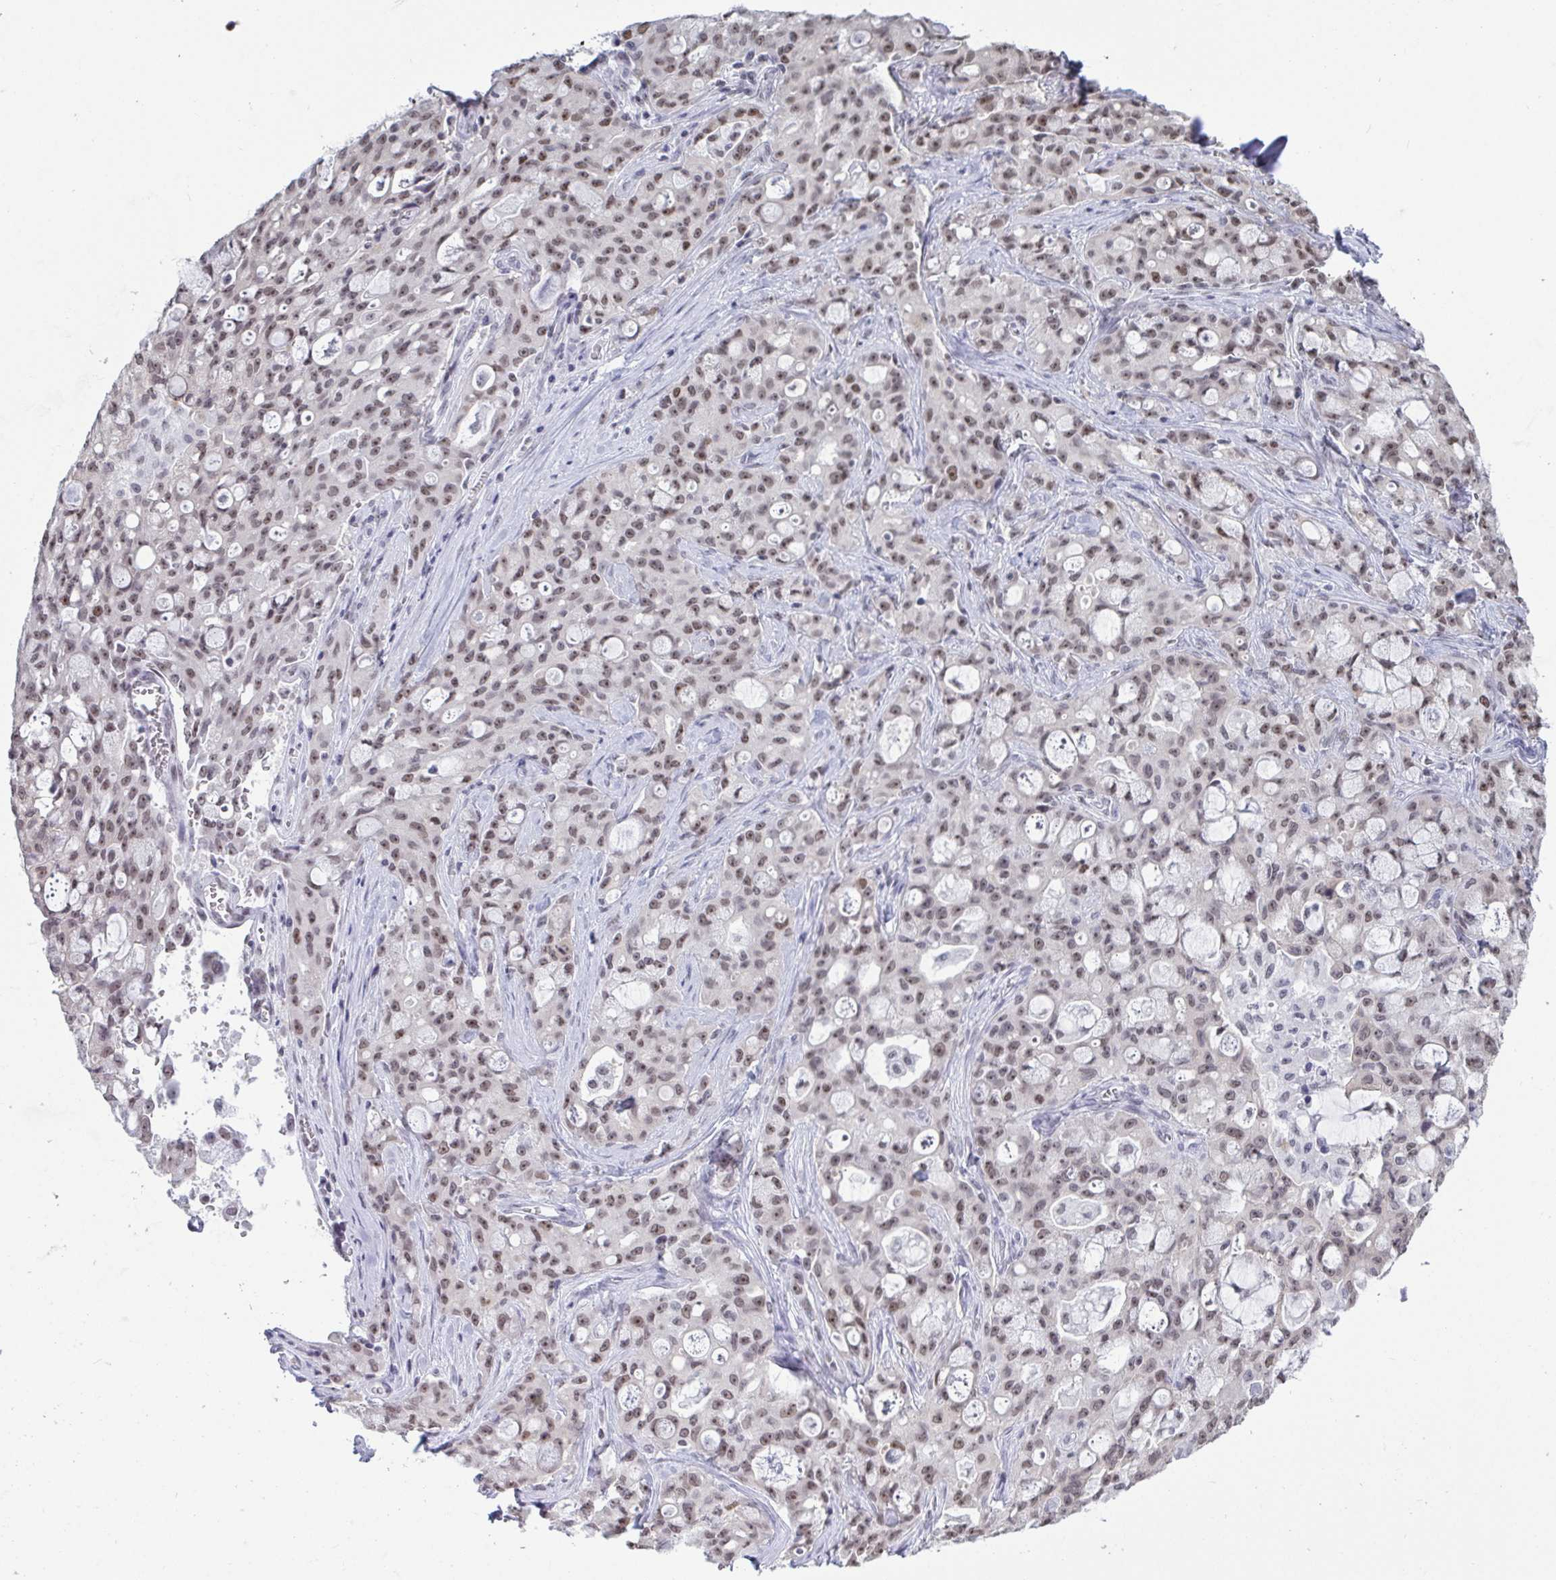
{"staining": {"intensity": "weak", "quantity": ">75%", "location": "nuclear"}, "tissue": "lung cancer", "cell_type": "Tumor cells", "image_type": "cancer", "snomed": [{"axis": "morphology", "description": "Adenocarcinoma, NOS"}, {"axis": "topography", "description": "Lung"}], "caption": "Immunohistochemistry staining of lung cancer, which reveals low levels of weak nuclear staining in approximately >75% of tumor cells indicating weak nuclear protein staining. The staining was performed using DAB (3,3'-diaminobenzidine) (brown) for protein detection and nuclei were counterstained in hematoxylin (blue).", "gene": "SUPT16H", "patient": {"sex": "female", "age": 44}}